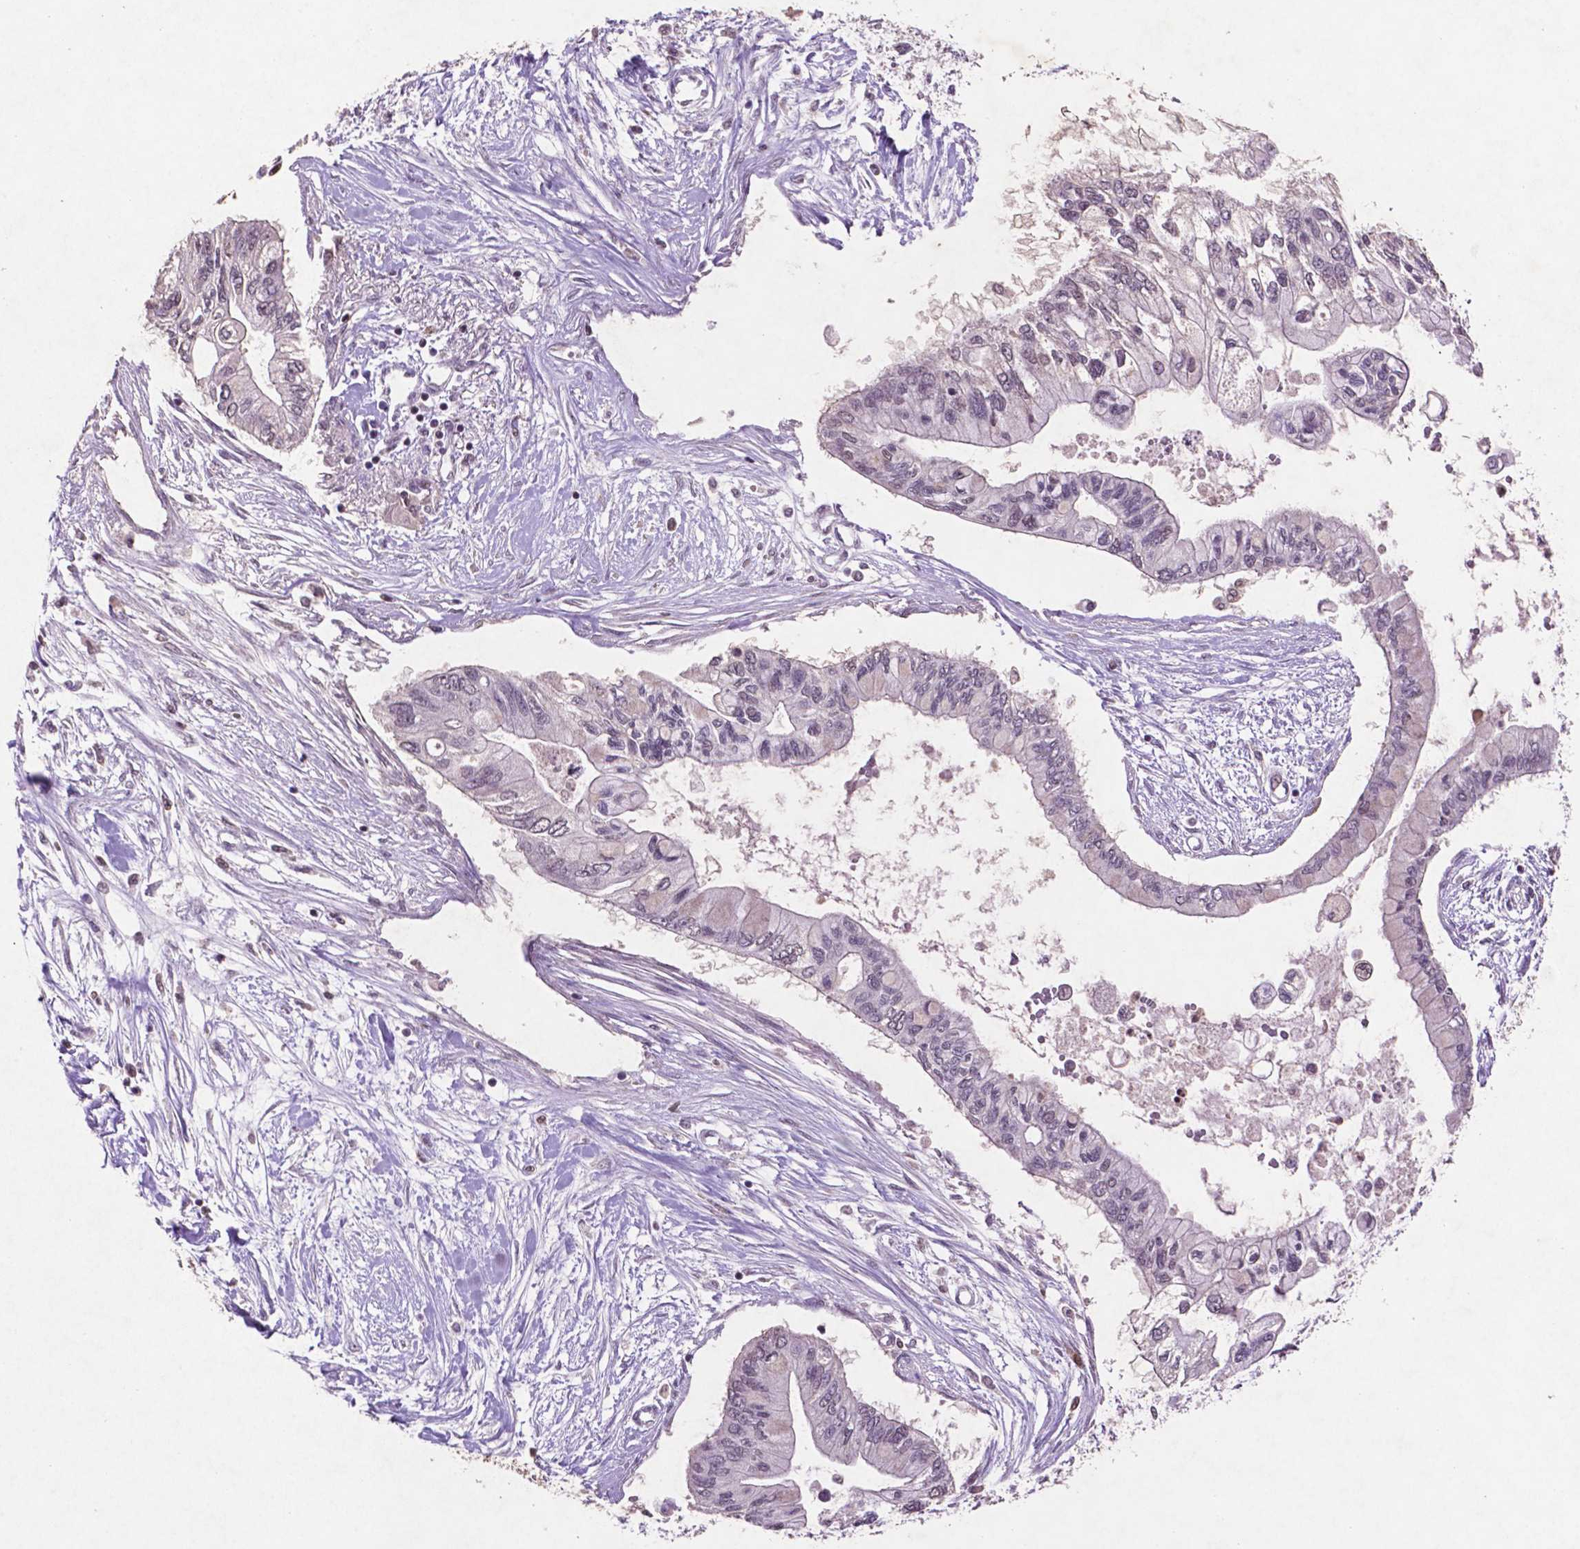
{"staining": {"intensity": "negative", "quantity": "none", "location": "none"}, "tissue": "pancreatic cancer", "cell_type": "Tumor cells", "image_type": "cancer", "snomed": [{"axis": "morphology", "description": "Adenocarcinoma, NOS"}, {"axis": "topography", "description": "Pancreas"}], "caption": "Immunohistochemistry of adenocarcinoma (pancreatic) shows no staining in tumor cells.", "gene": "GLRX", "patient": {"sex": "female", "age": 77}}